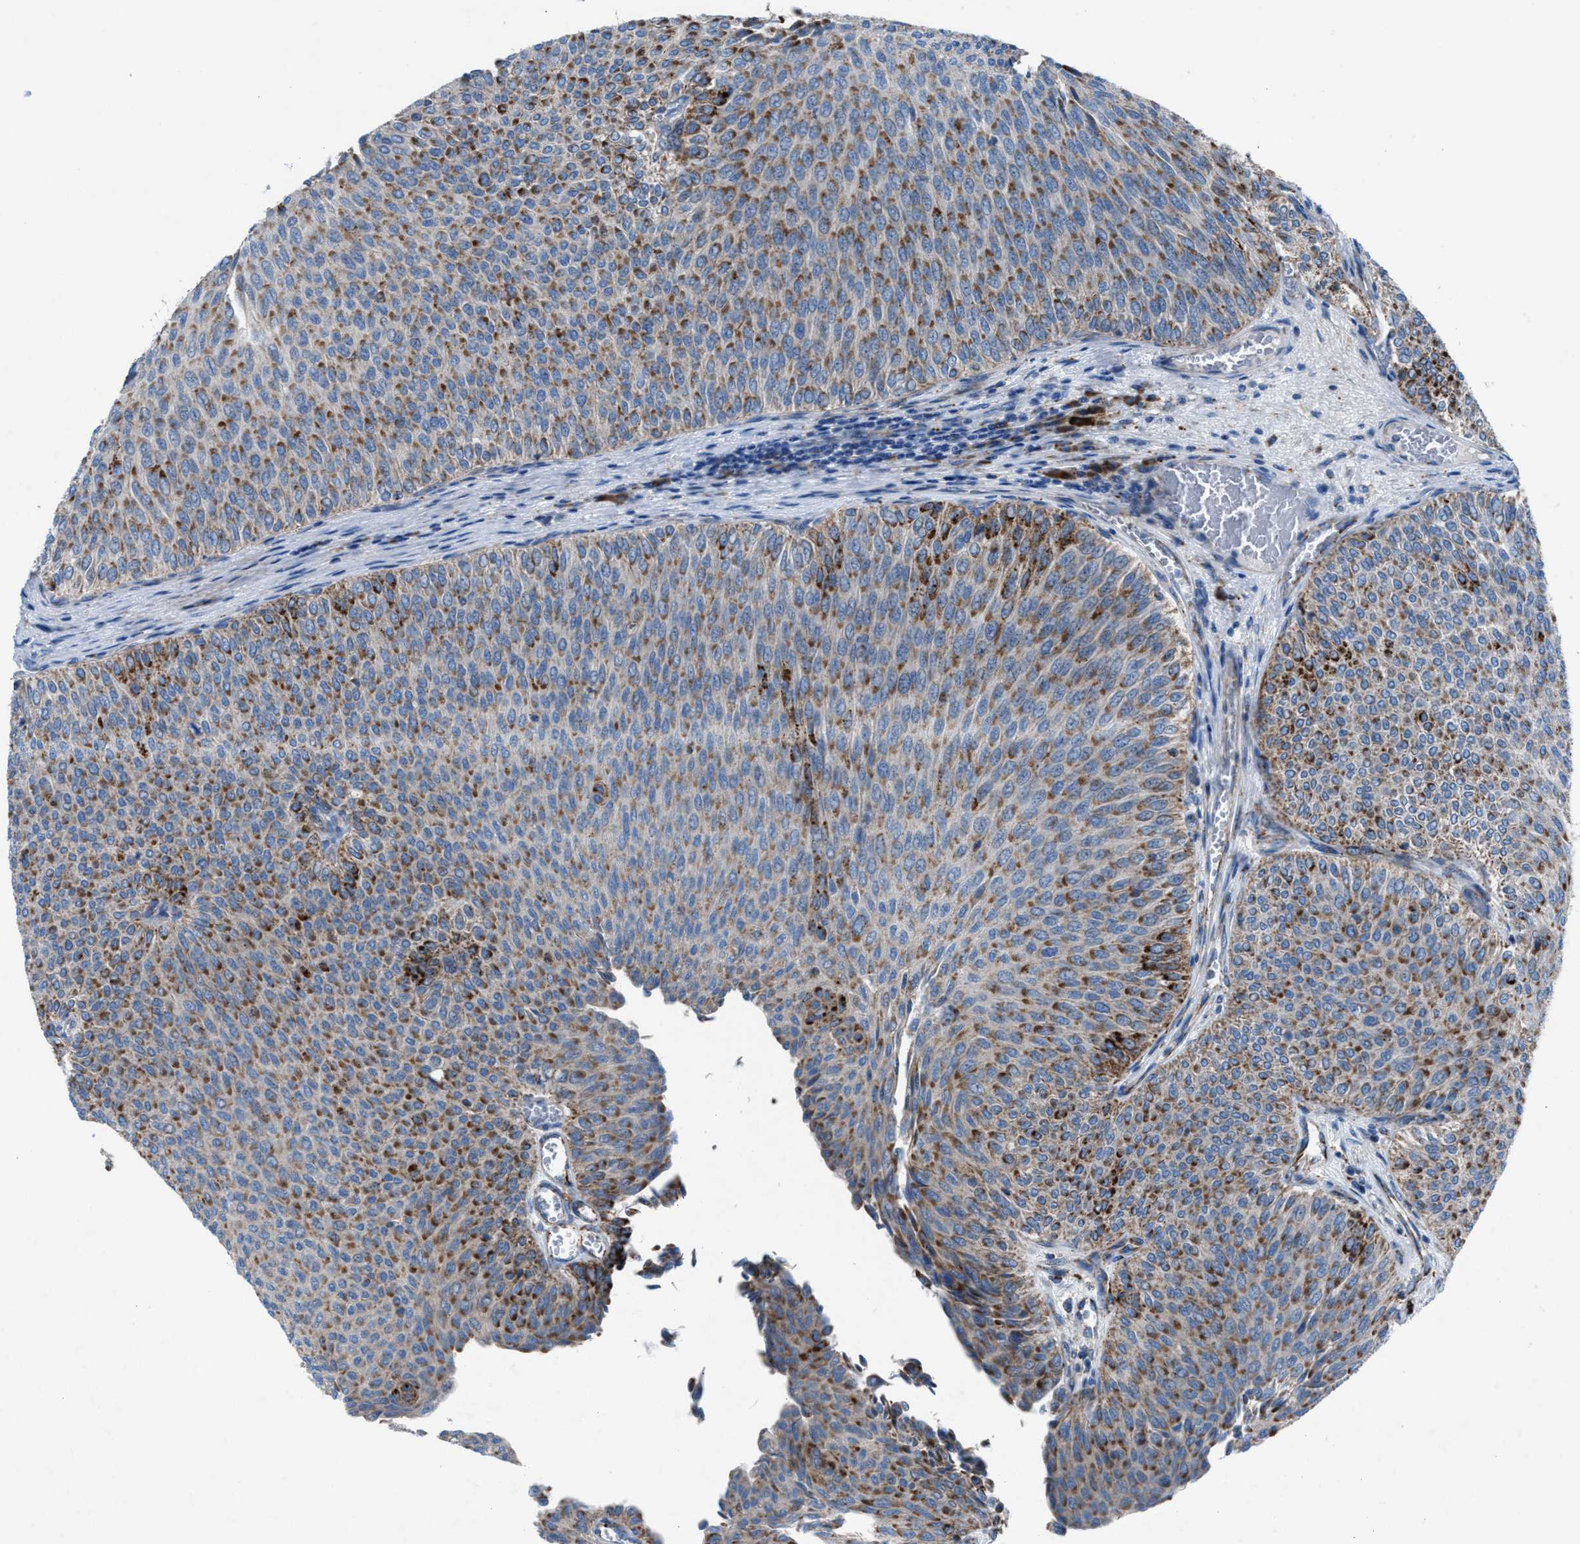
{"staining": {"intensity": "moderate", "quantity": ">75%", "location": "cytoplasmic/membranous"}, "tissue": "urothelial cancer", "cell_type": "Tumor cells", "image_type": "cancer", "snomed": [{"axis": "morphology", "description": "Urothelial carcinoma, Low grade"}, {"axis": "topography", "description": "Urinary bladder"}], "caption": "This photomicrograph exhibits urothelial carcinoma (low-grade) stained with immunohistochemistry (IHC) to label a protein in brown. The cytoplasmic/membranous of tumor cells show moderate positivity for the protein. Nuclei are counter-stained blue.", "gene": "CD1B", "patient": {"sex": "male", "age": 78}}